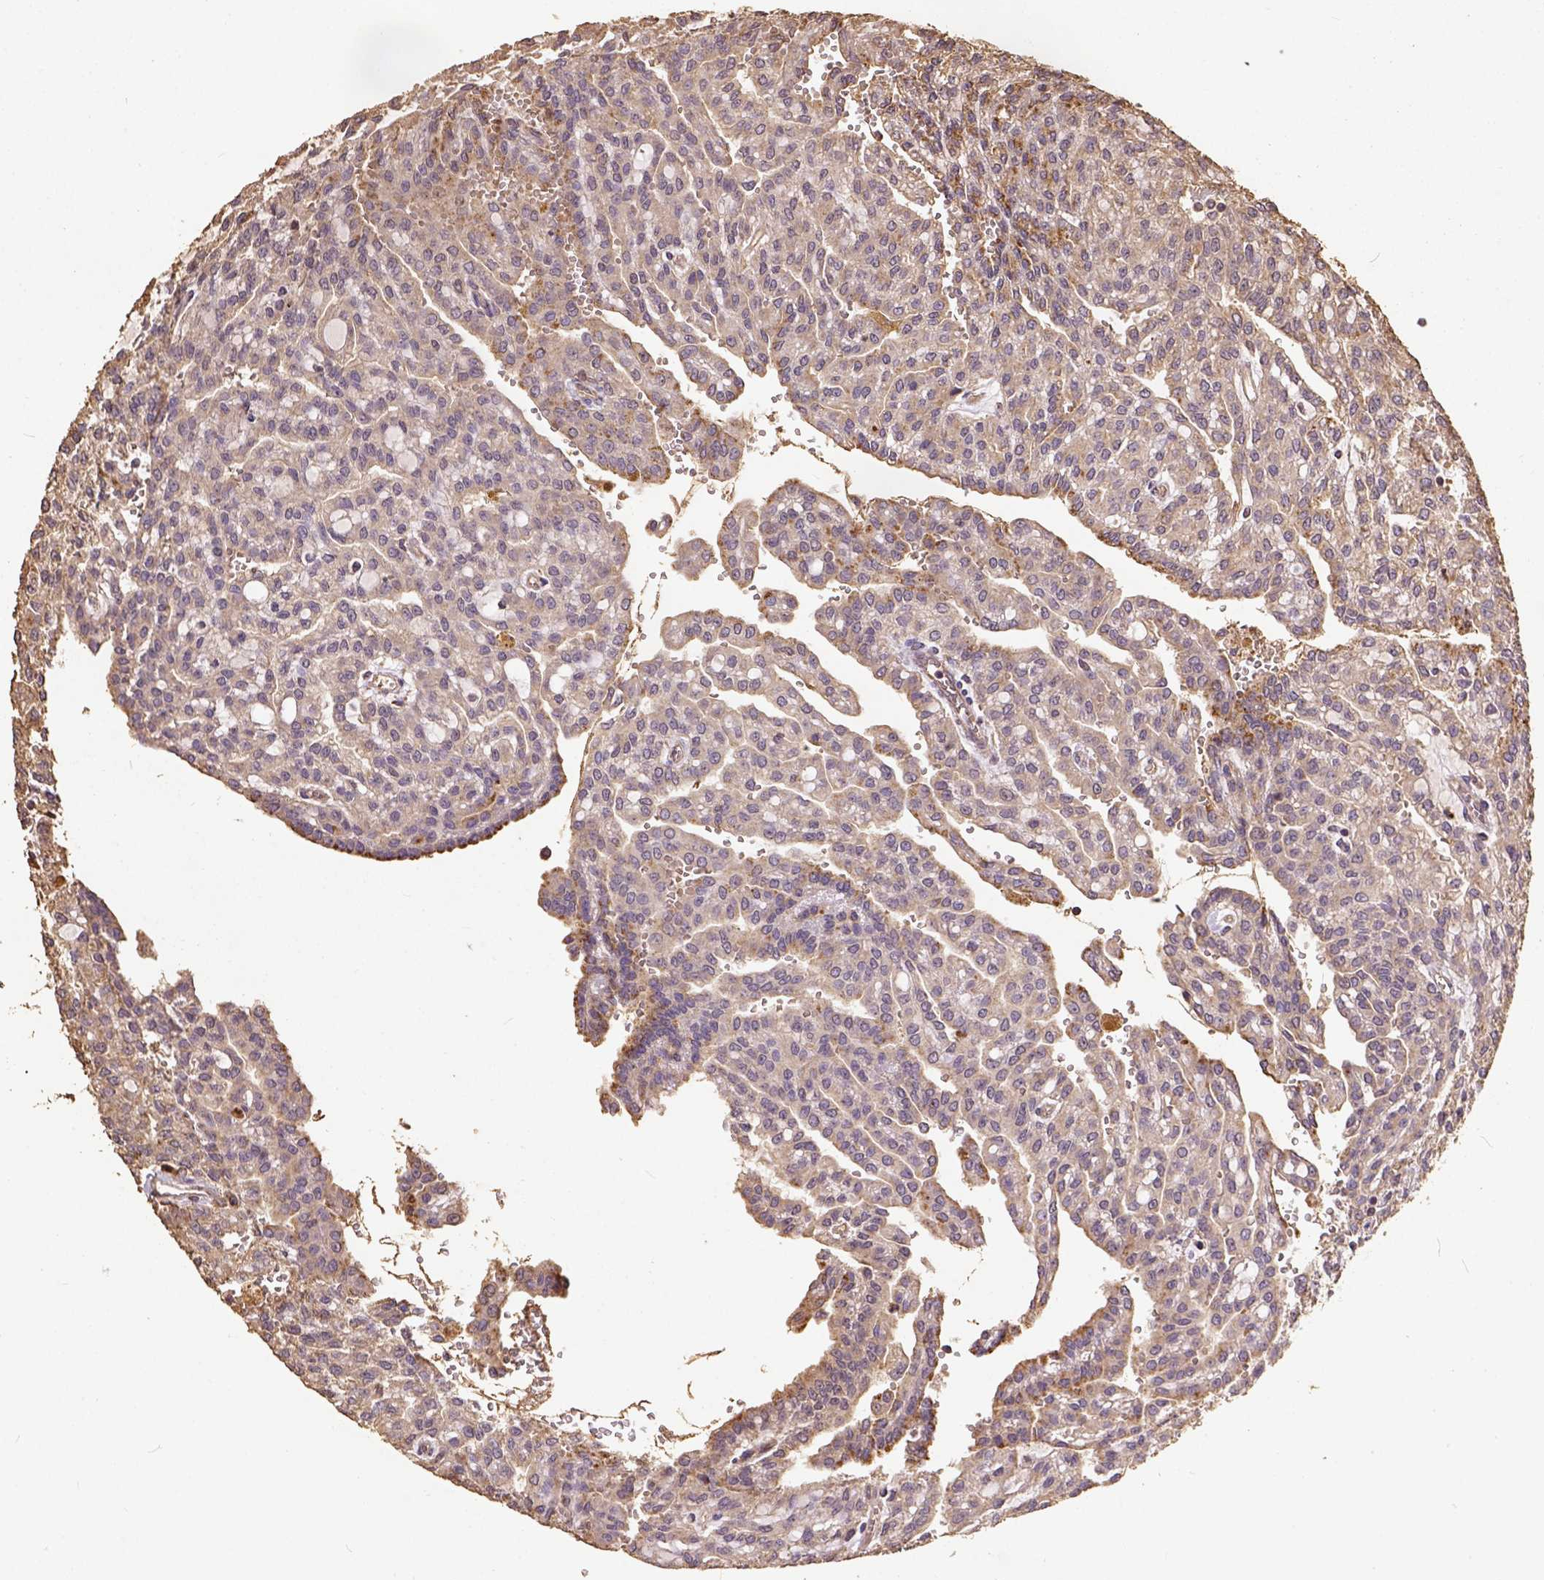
{"staining": {"intensity": "weak", "quantity": ">75%", "location": "cytoplasmic/membranous"}, "tissue": "renal cancer", "cell_type": "Tumor cells", "image_type": "cancer", "snomed": [{"axis": "morphology", "description": "Adenocarcinoma, NOS"}, {"axis": "topography", "description": "Kidney"}], "caption": "Immunohistochemical staining of renal cancer (adenocarcinoma) reveals weak cytoplasmic/membranous protein expression in approximately >75% of tumor cells. (IHC, brightfield microscopy, high magnification).", "gene": "ATP1B3", "patient": {"sex": "male", "age": 63}}